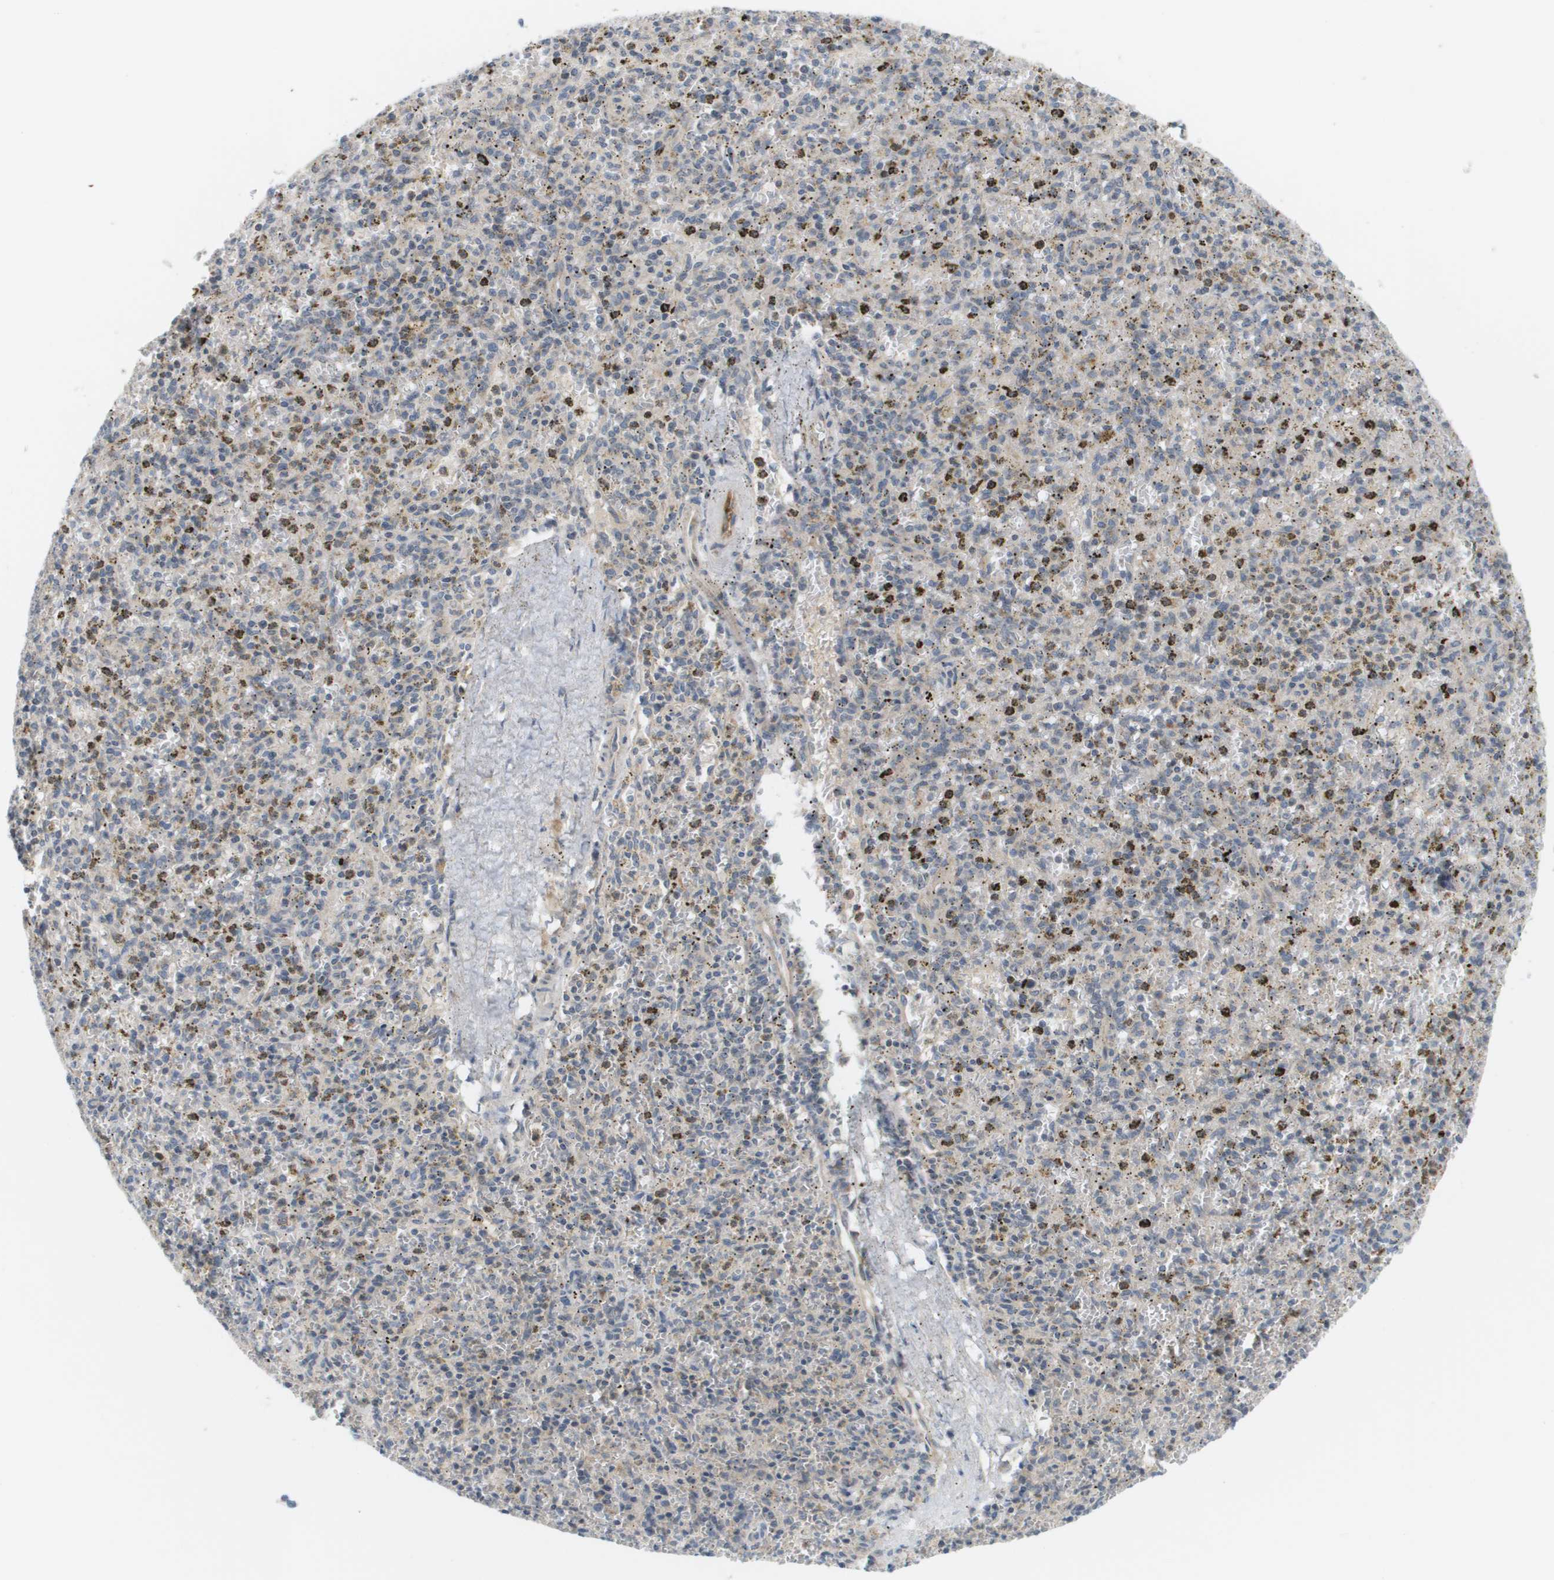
{"staining": {"intensity": "negative", "quantity": "none", "location": "none"}, "tissue": "spleen", "cell_type": "Cells in red pulp", "image_type": "normal", "snomed": [{"axis": "morphology", "description": "Normal tissue, NOS"}, {"axis": "topography", "description": "Spleen"}], "caption": "The image demonstrates no staining of cells in red pulp in unremarkable spleen.", "gene": "PROC", "patient": {"sex": "male", "age": 72}}